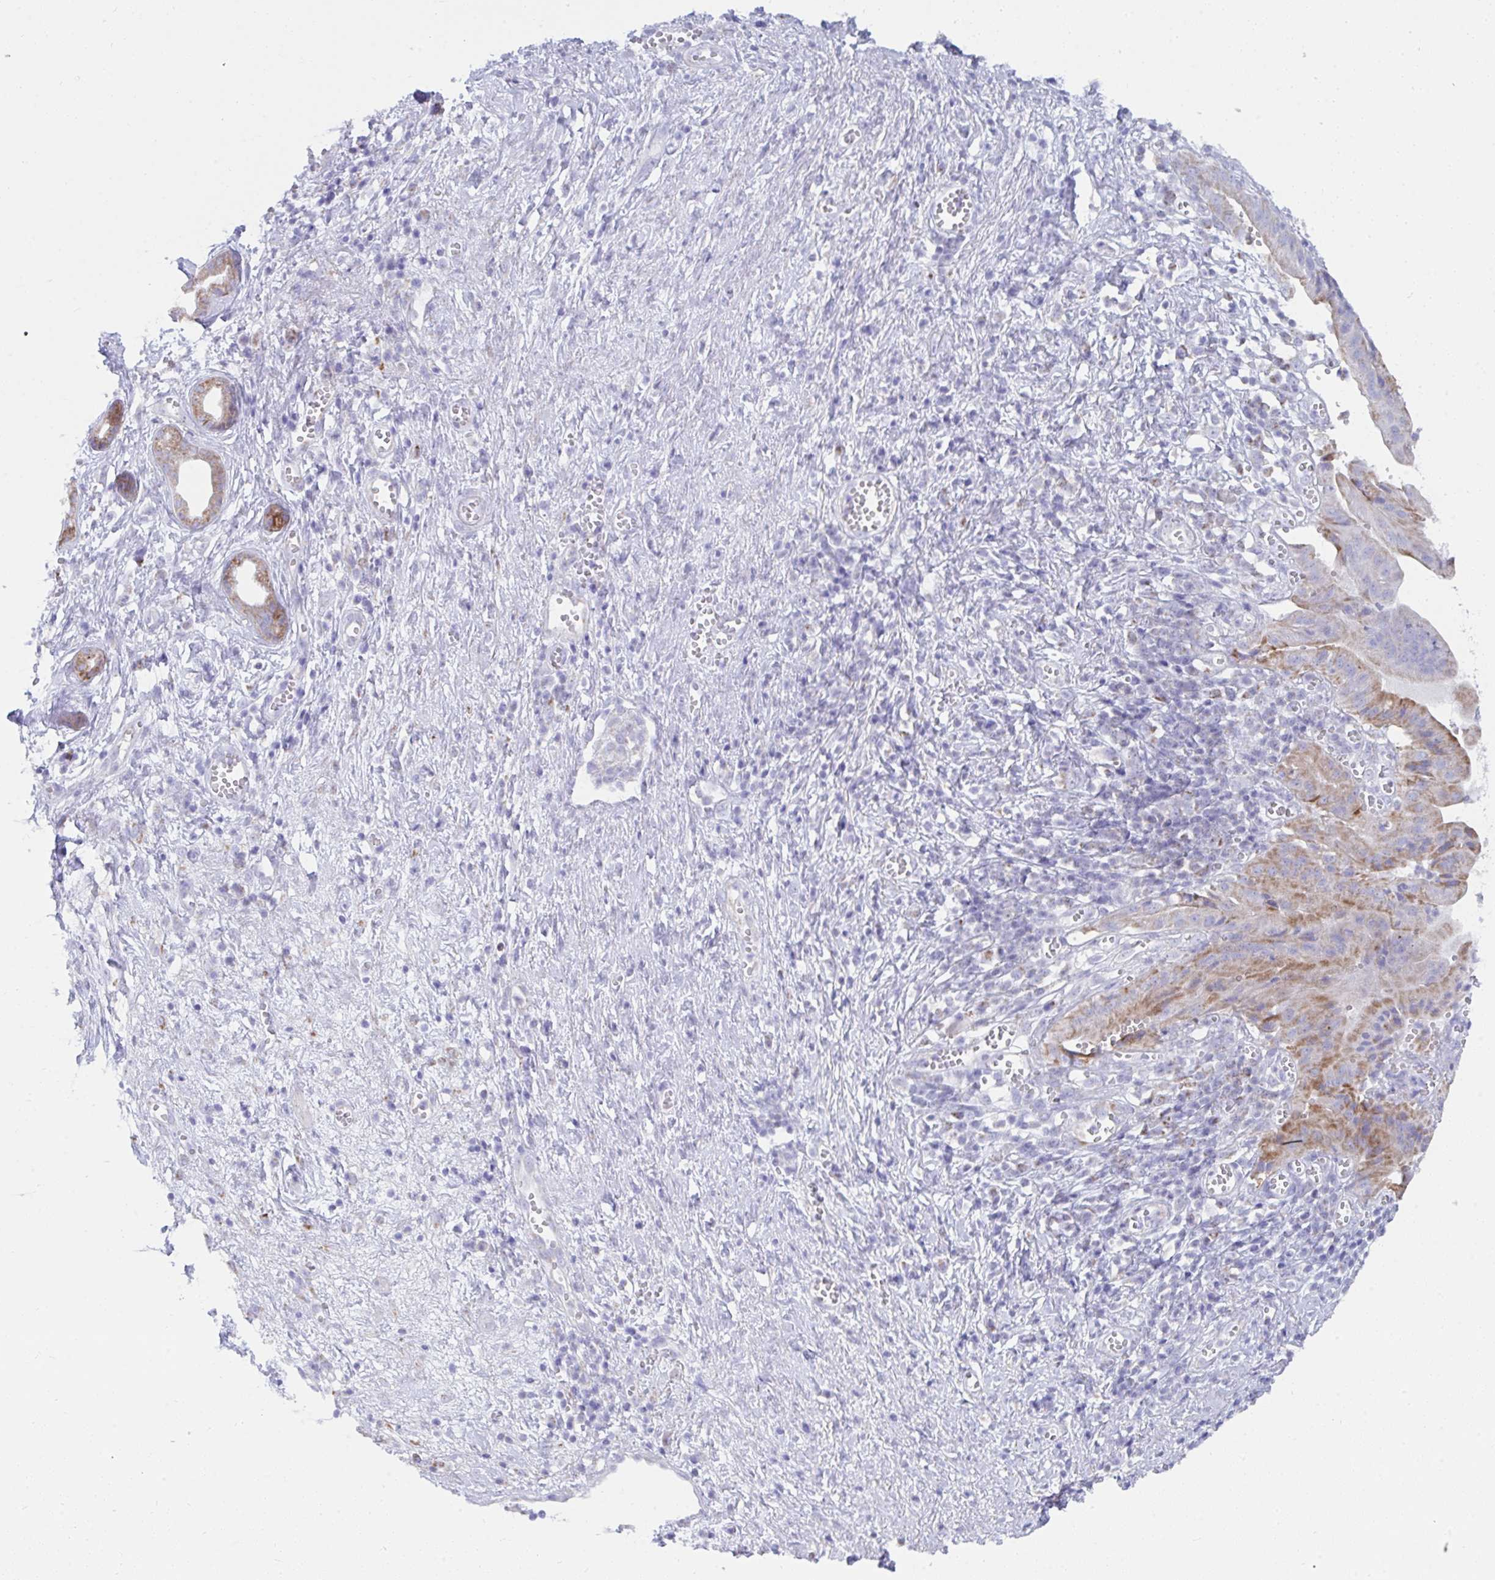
{"staining": {"intensity": "moderate", "quantity": "25%-75%", "location": "cytoplasmic/membranous"}, "tissue": "pancreatic cancer", "cell_type": "Tumor cells", "image_type": "cancer", "snomed": [{"axis": "morphology", "description": "Adenocarcinoma, NOS"}, {"axis": "topography", "description": "Pancreas"}], "caption": "Pancreatic adenocarcinoma stained with a brown dye reveals moderate cytoplasmic/membranous positive staining in approximately 25%-75% of tumor cells.", "gene": "AIFM1", "patient": {"sex": "female", "age": 73}}